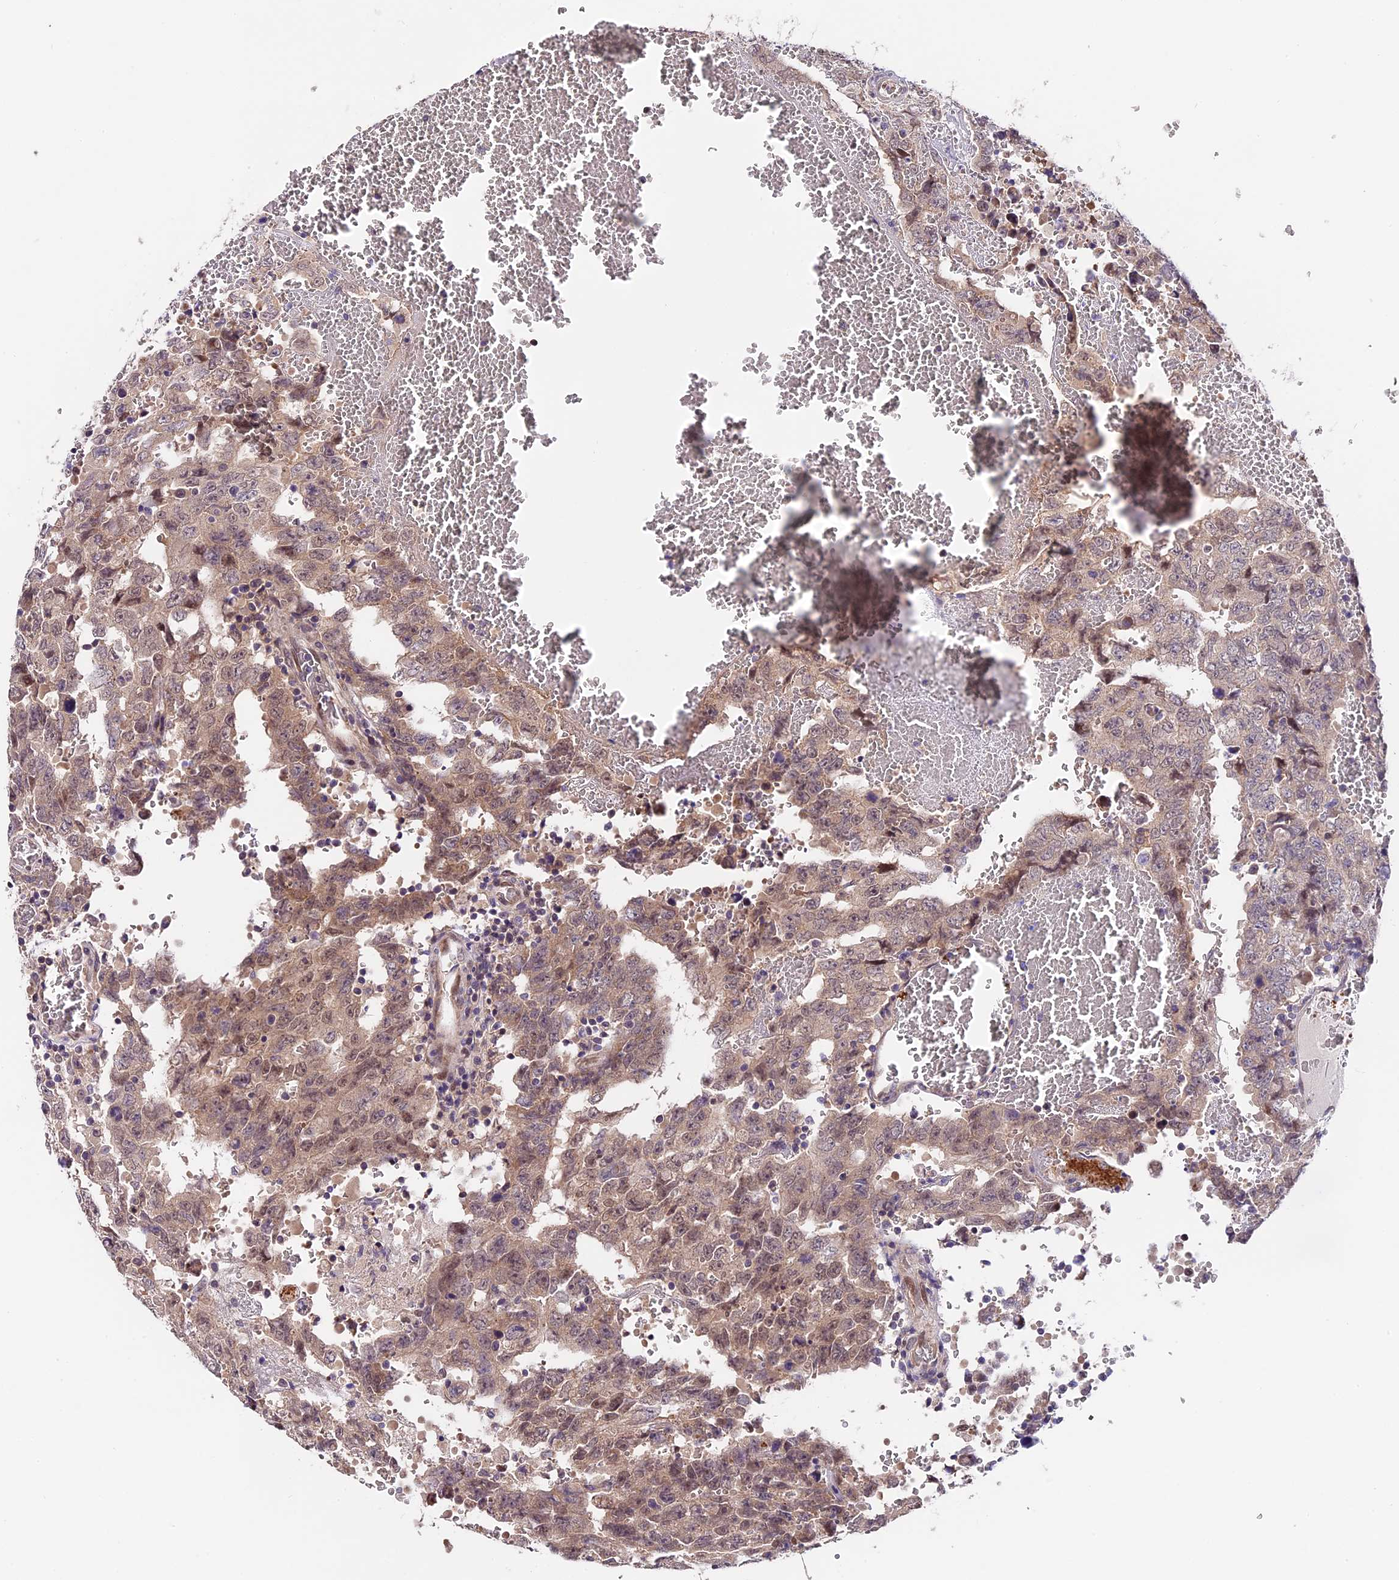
{"staining": {"intensity": "weak", "quantity": "25%-75%", "location": "cytoplasmic/membranous,nuclear"}, "tissue": "testis cancer", "cell_type": "Tumor cells", "image_type": "cancer", "snomed": [{"axis": "morphology", "description": "Carcinoma, Embryonal, NOS"}, {"axis": "topography", "description": "Testis"}], "caption": "Brown immunohistochemical staining in human testis cancer (embryonal carcinoma) shows weak cytoplasmic/membranous and nuclear positivity in about 25%-75% of tumor cells.", "gene": "TRMT1", "patient": {"sex": "male", "age": 26}}